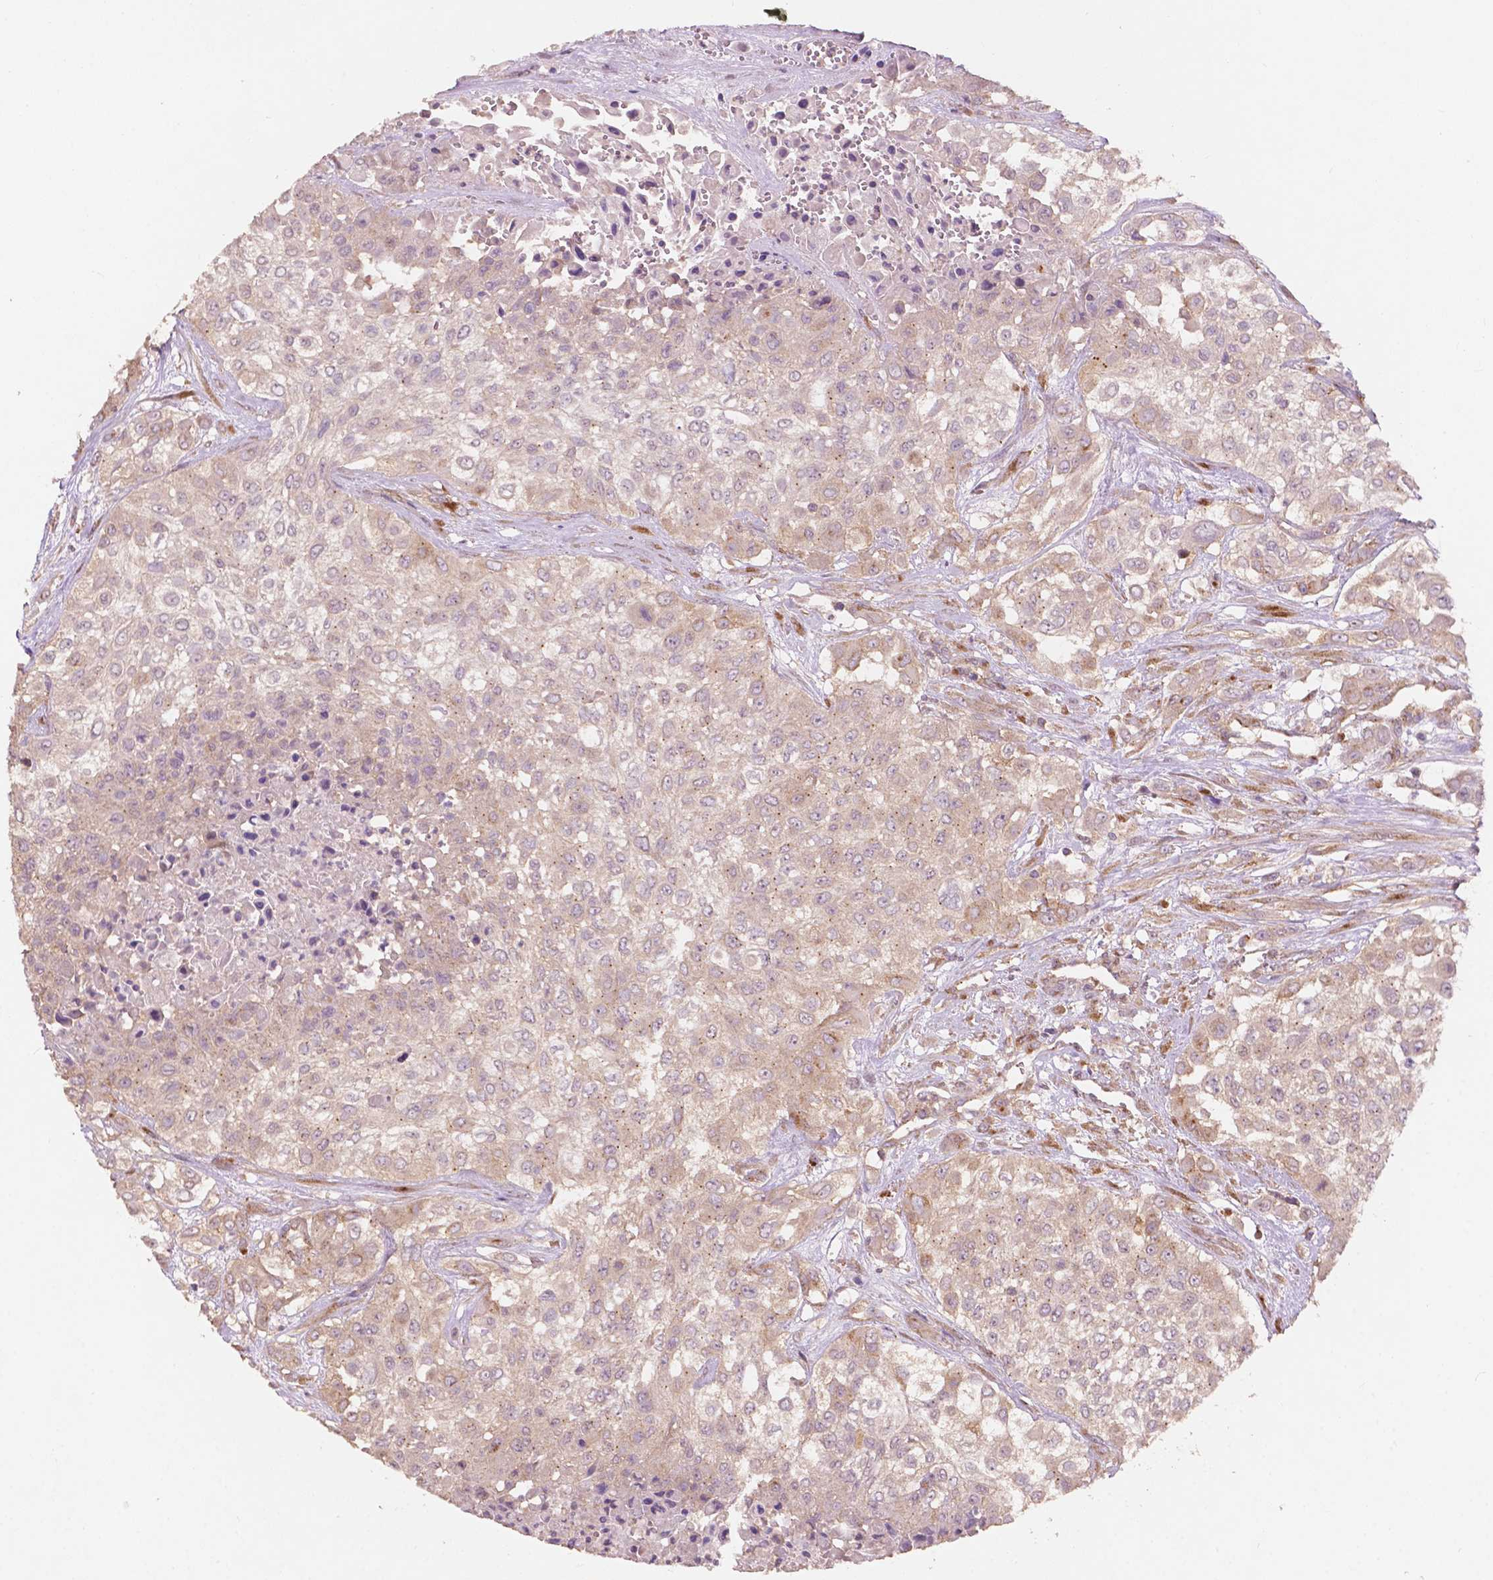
{"staining": {"intensity": "weak", "quantity": "25%-75%", "location": "cytoplasmic/membranous"}, "tissue": "urothelial cancer", "cell_type": "Tumor cells", "image_type": "cancer", "snomed": [{"axis": "morphology", "description": "Urothelial carcinoma, High grade"}, {"axis": "topography", "description": "Urinary bladder"}], "caption": "Protein expression analysis of human urothelial cancer reveals weak cytoplasmic/membranous staining in approximately 25%-75% of tumor cells.", "gene": "CHPT1", "patient": {"sex": "male", "age": 57}}